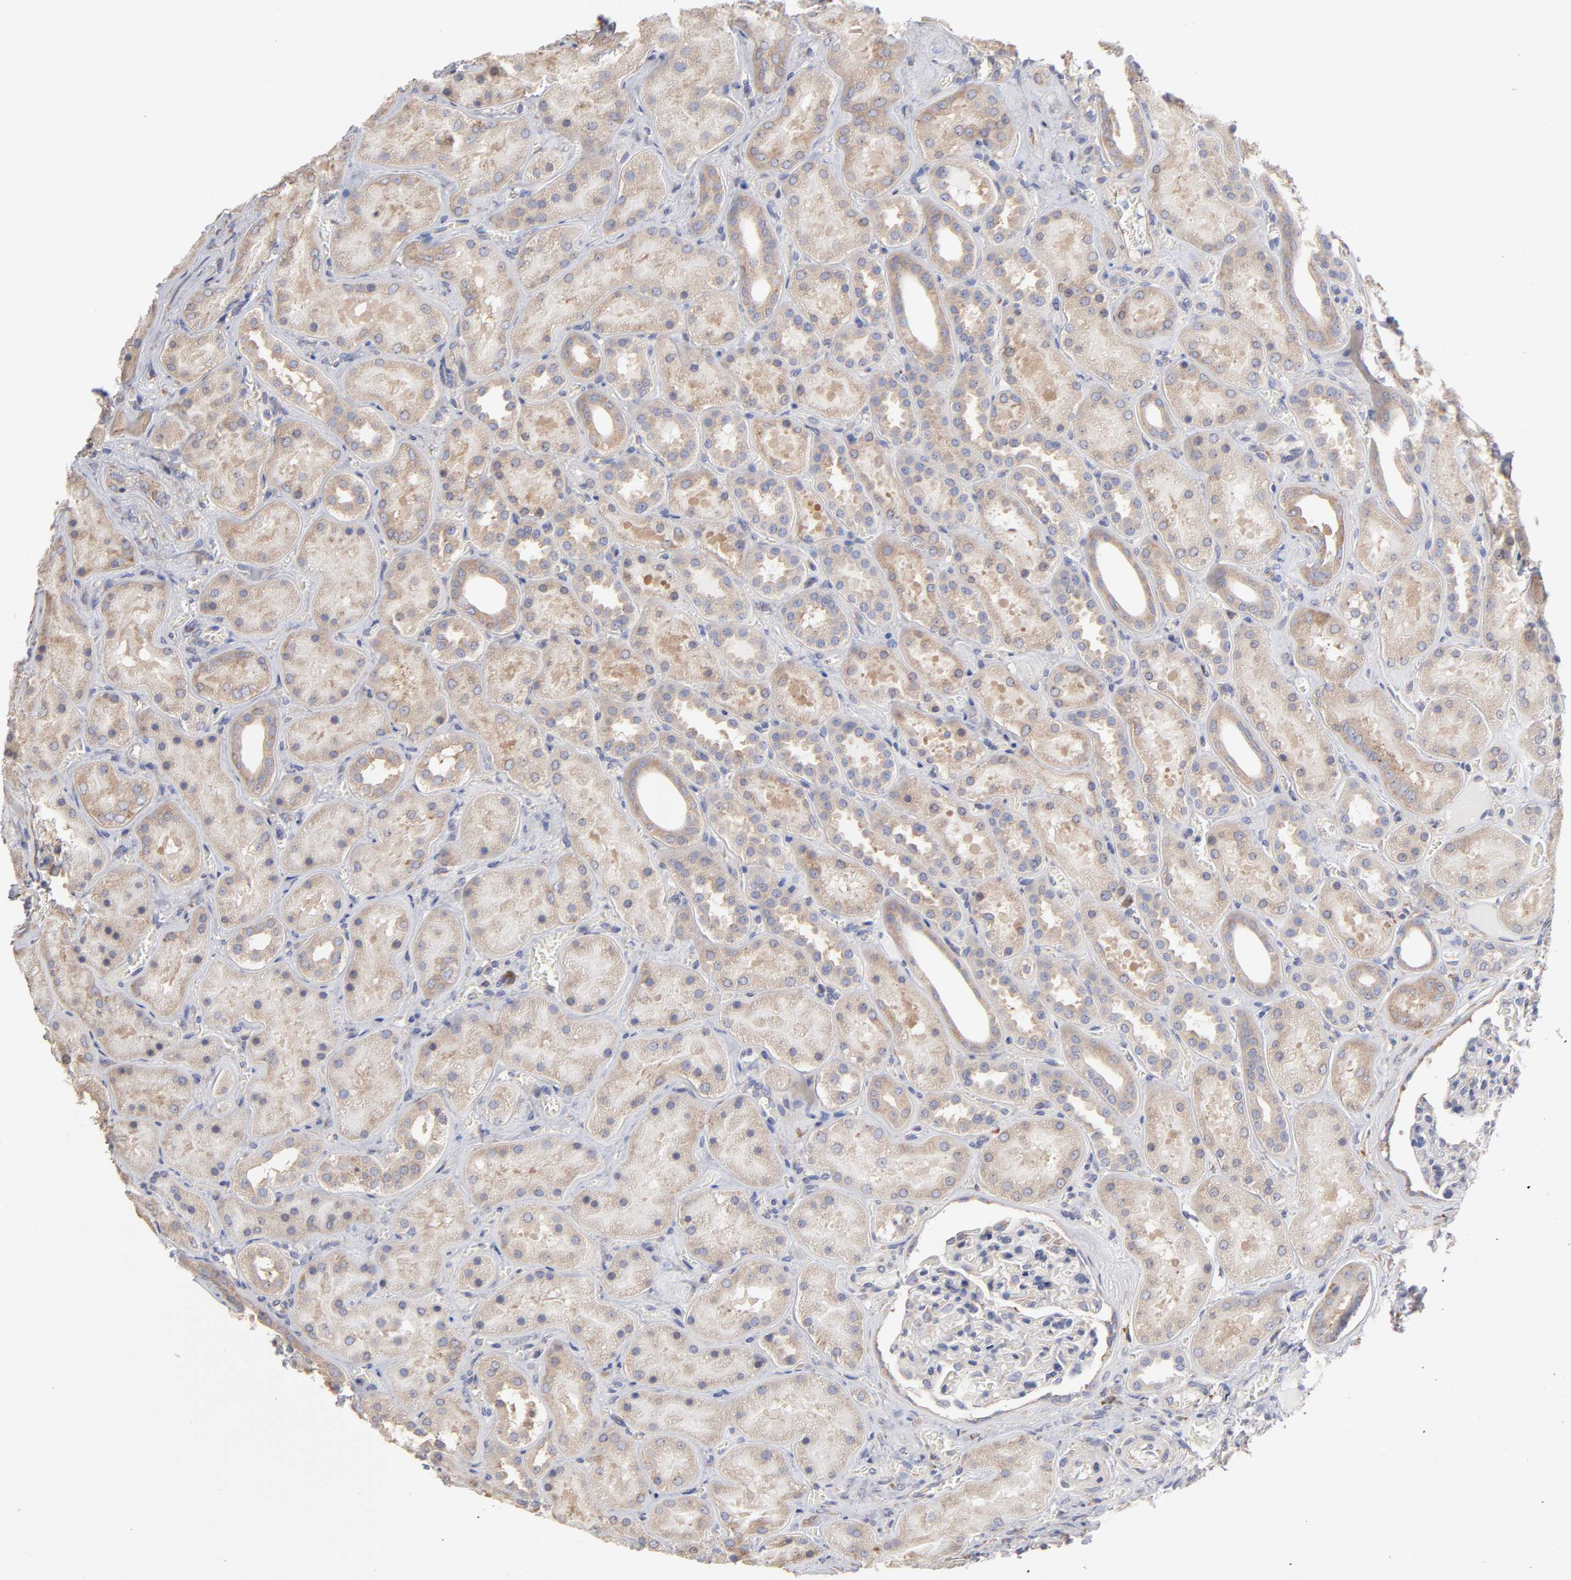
{"staining": {"intensity": "weak", "quantity": "<25%", "location": "cytoplasmic/membranous"}, "tissue": "kidney", "cell_type": "Cells in glomeruli", "image_type": "normal", "snomed": [{"axis": "morphology", "description": "Normal tissue, NOS"}, {"axis": "topography", "description": "Kidney"}], "caption": "High magnification brightfield microscopy of benign kidney stained with DAB (3,3'-diaminobenzidine) (brown) and counterstained with hematoxylin (blue): cells in glomeruli show no significant staining. (IHC, brightfield microscopy, high magnification).", "gene": "RPL3", "patient": {"sex": "male", "age": 28}}